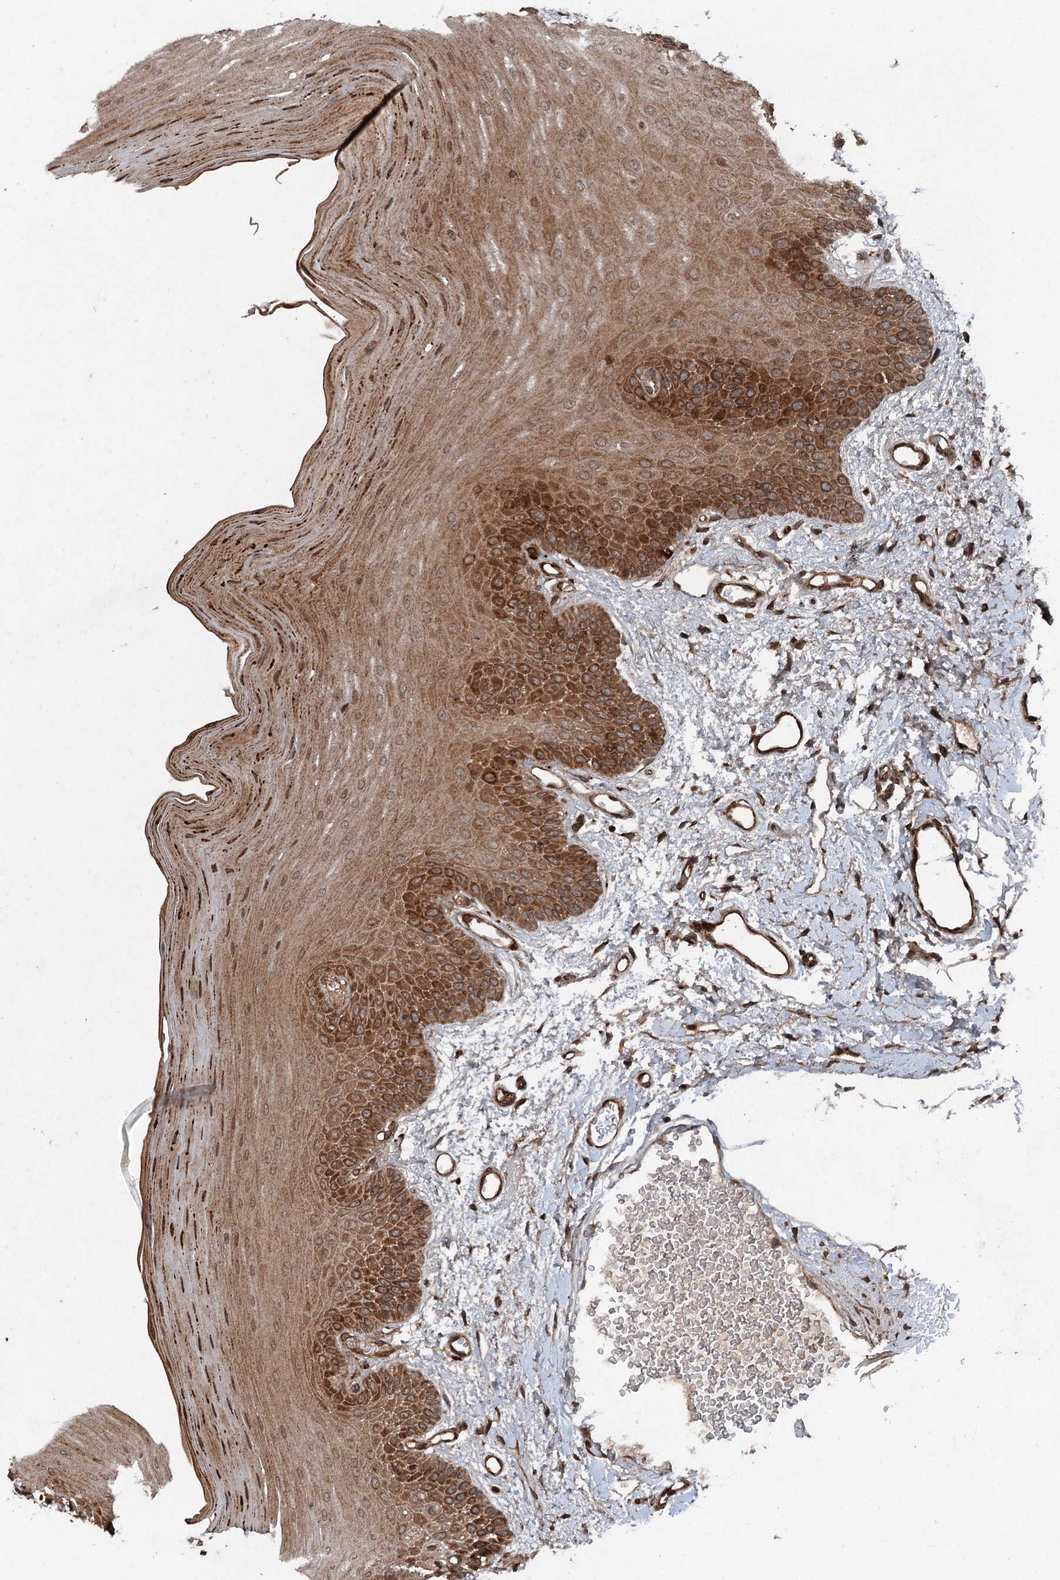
{"staining": {"intensity": "strong", "quantity": ">75%", "location": "cytoplasmic/membranous"}, "tissue": "oral mucosa", "cell_type": "Squamous epithelial cells", "image_type": "normal", "snomed": [{"axis": "morphology", "description": "Normal tissue, NOS"}, {"axis": "topography", "description": "Oral tissue"}], "caption": "This micrograph displays immunohistochemistry staining of unremarkable oral mucosa, with high strong cytoplasmic/membranous expression in approximately >75% of squamous epithelial cells.", "gene": "ALAS1", "patient": {"sex": "male", "age": 68}}